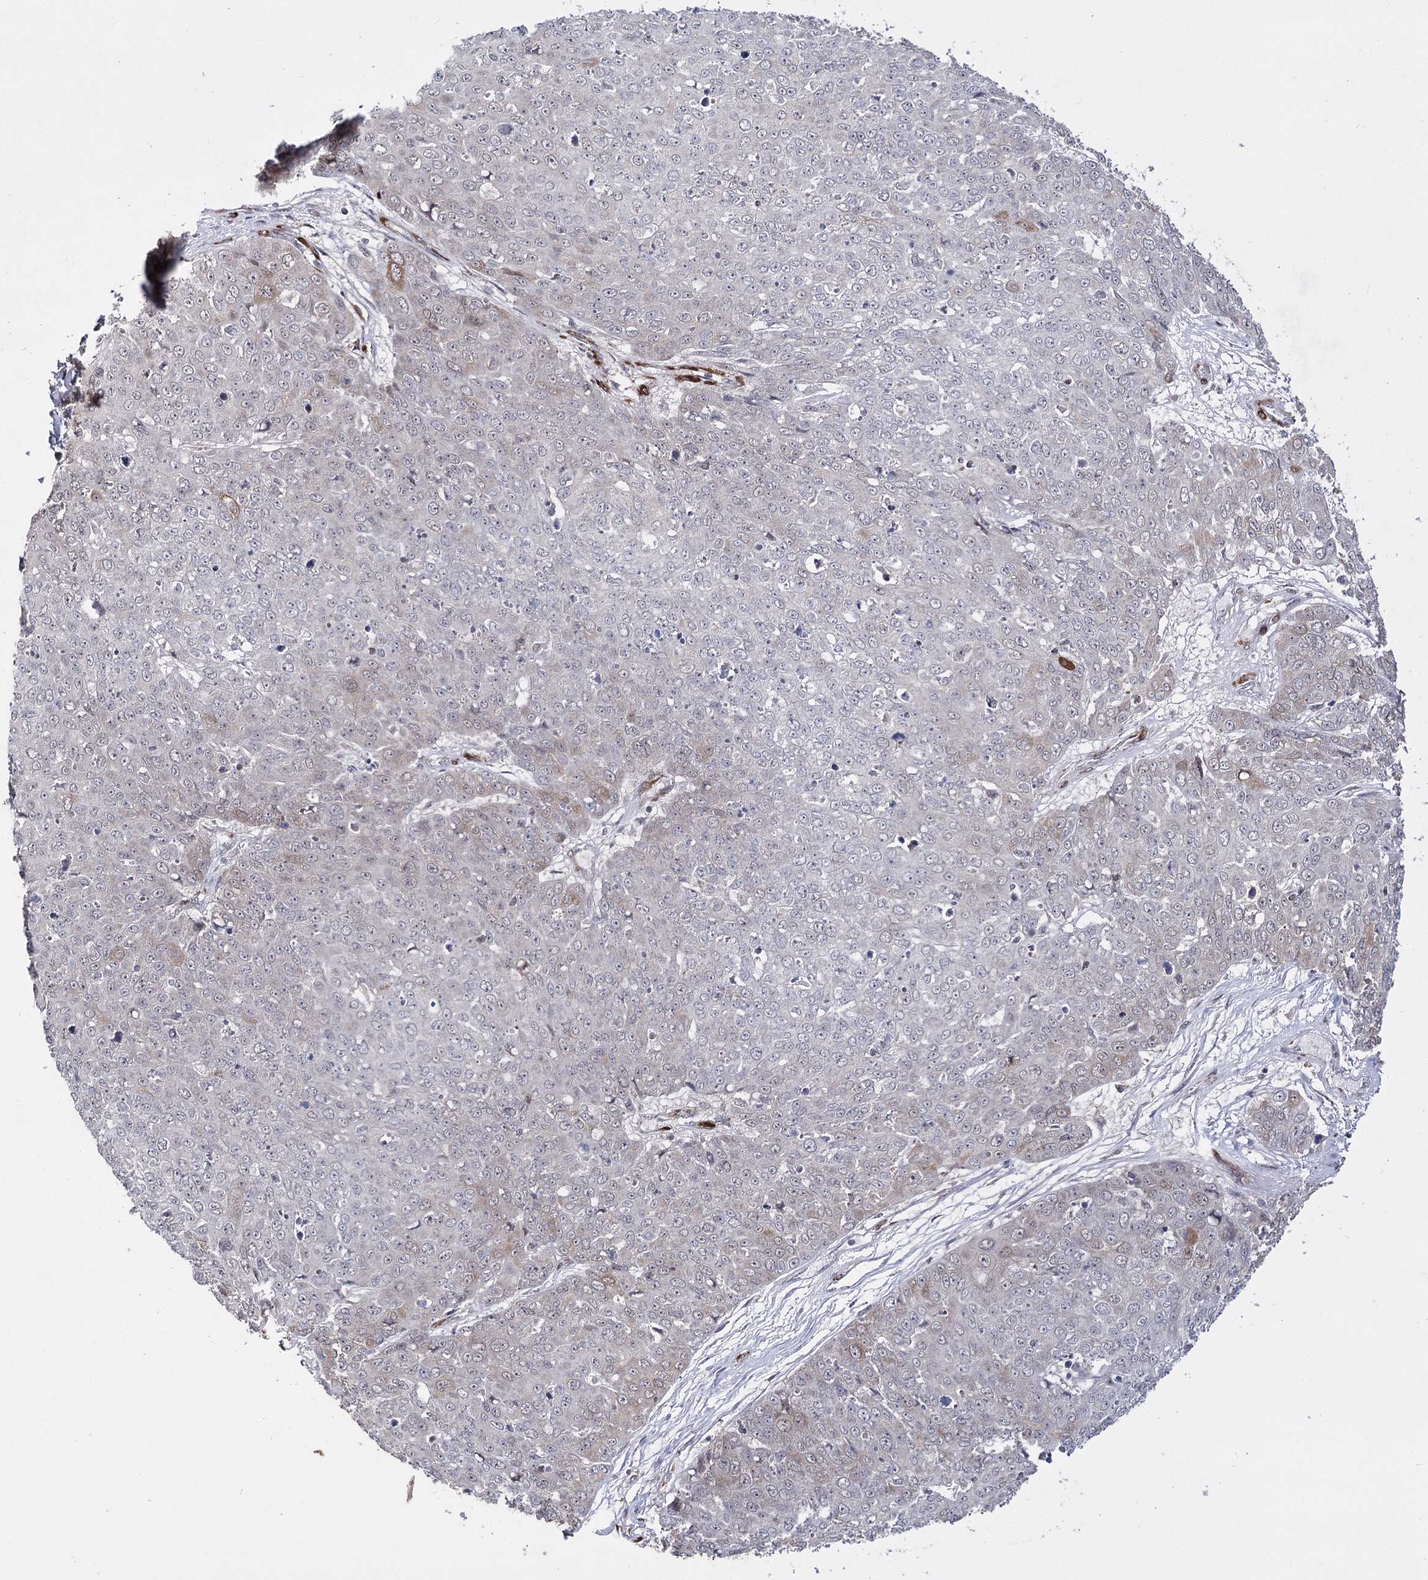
{"staining": {"intensity": "negative", "quantity": "none", "location": "none"}, "tissue": "skin cancer", "cell_type": "Tumor cells", "image_type": "cancer", "snomed": [{"axis": "morphology", "description": "Squamous cell carcinoma, NOS"}, {"axis": "topography", "description": "Skin"}], "caption": "Tumor cells show no significant protein expression in squamous cell carcinoma (skin).", "gene": "HSD11B2", "patient": {"sex": "male", "age": 71}}